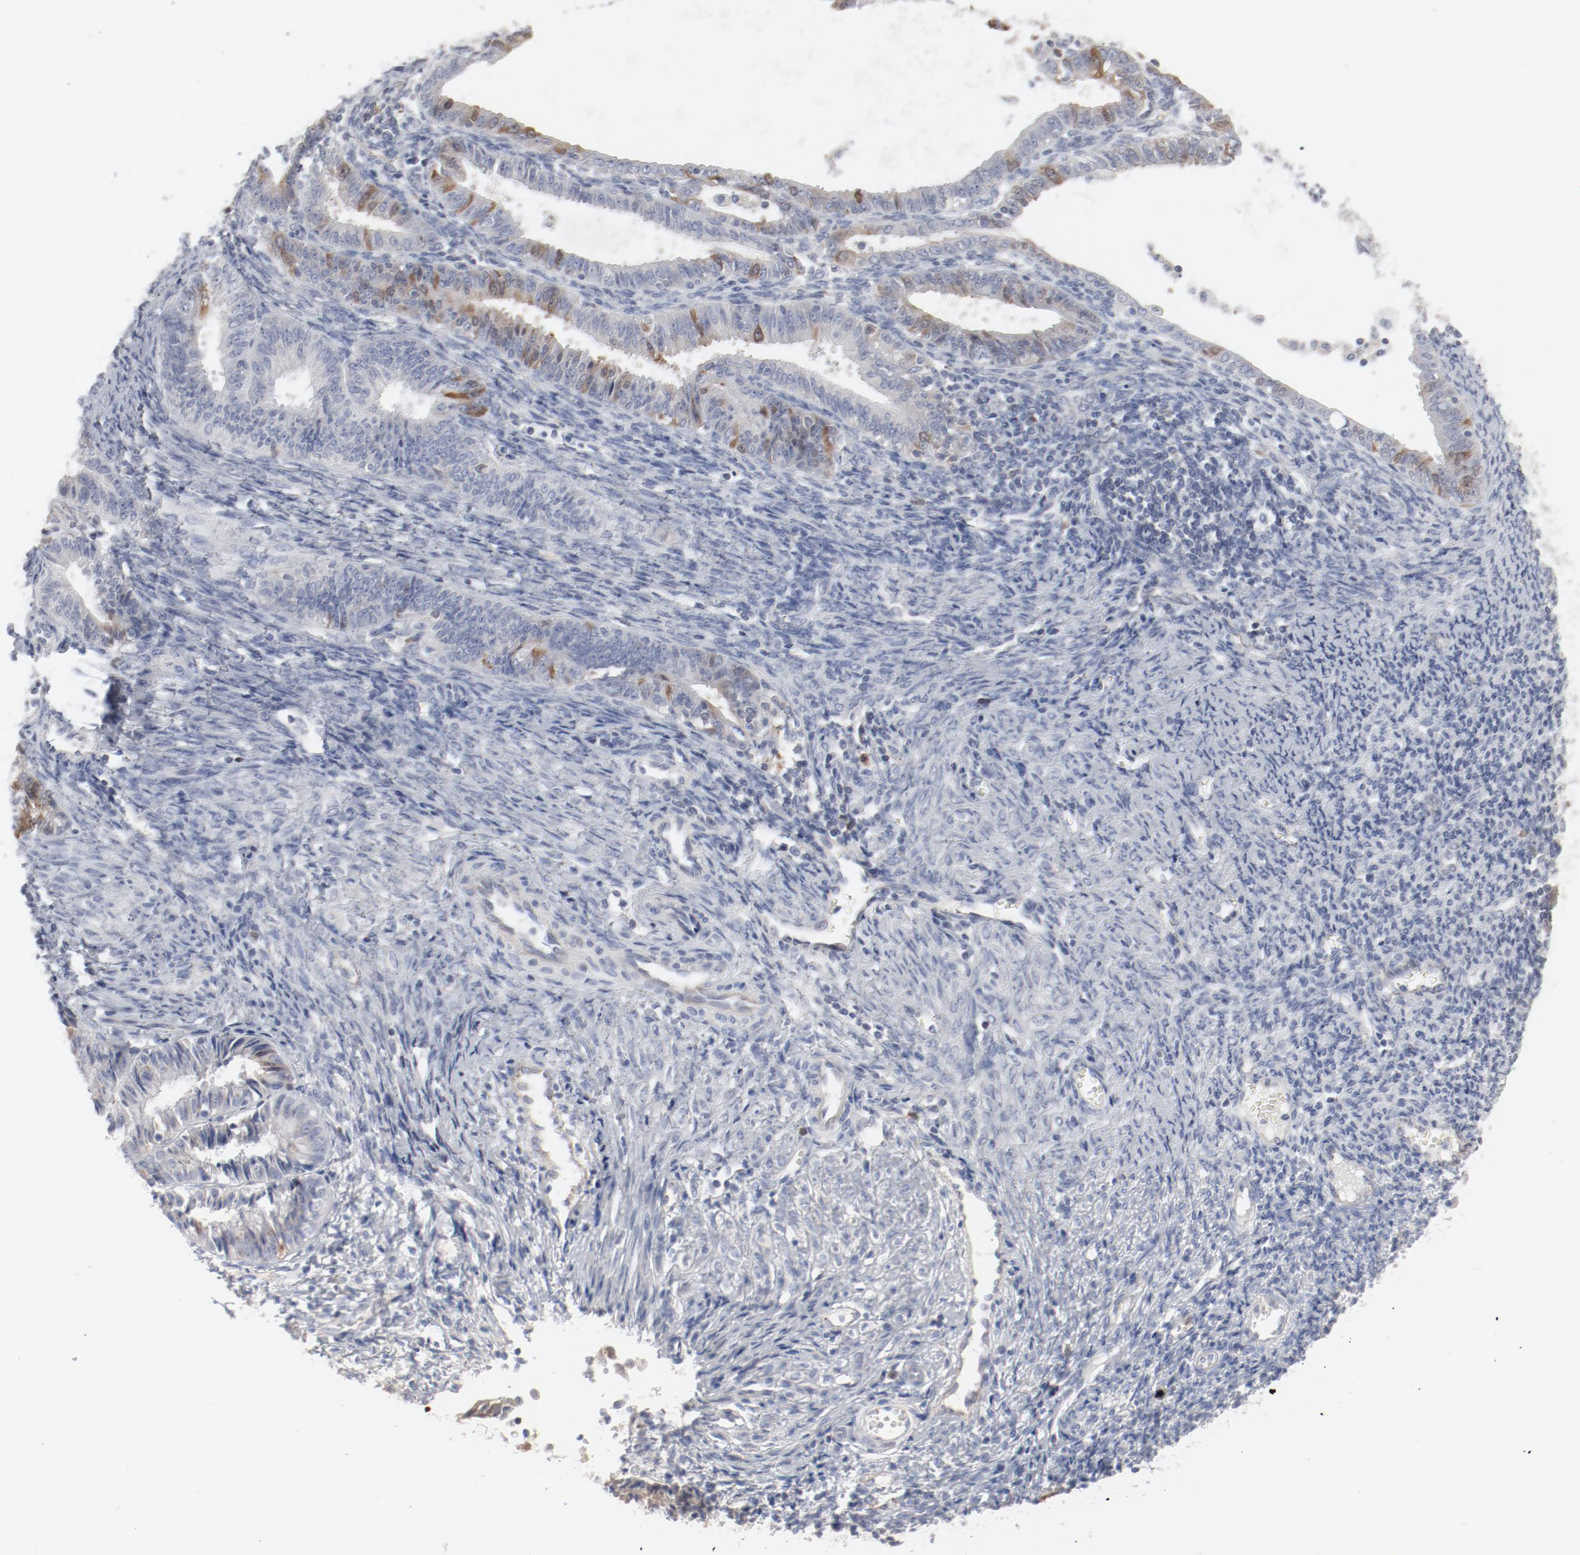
{"staining": {"intensity": "moderate", "quantity": "<25%", "location": "cytoplasmic/membranous,nuclear"}, "tissue": "endometrial cancer", "cell_type": "Tumor cells", "image_type": "cancer", "snomed": [{"axis": "morphology", "description": "Adenocarcinoma, NOS"}, {"axis": "topography", "description": "Endometrium"}], "caption": "Immunohistochemical staining of human endometrial cancer reveals moderate cytoplasmic/membranous and nuclear protein staining in about <25% of tumor cells. The protein is stained brown, and the nuclei are stained in blue (DAB (3,3'-diaminobenzidine) IHC with brightfield microscopy, high magnification).", "gene": "CDK1", "patient": {"sex": "female", "age": 42}}